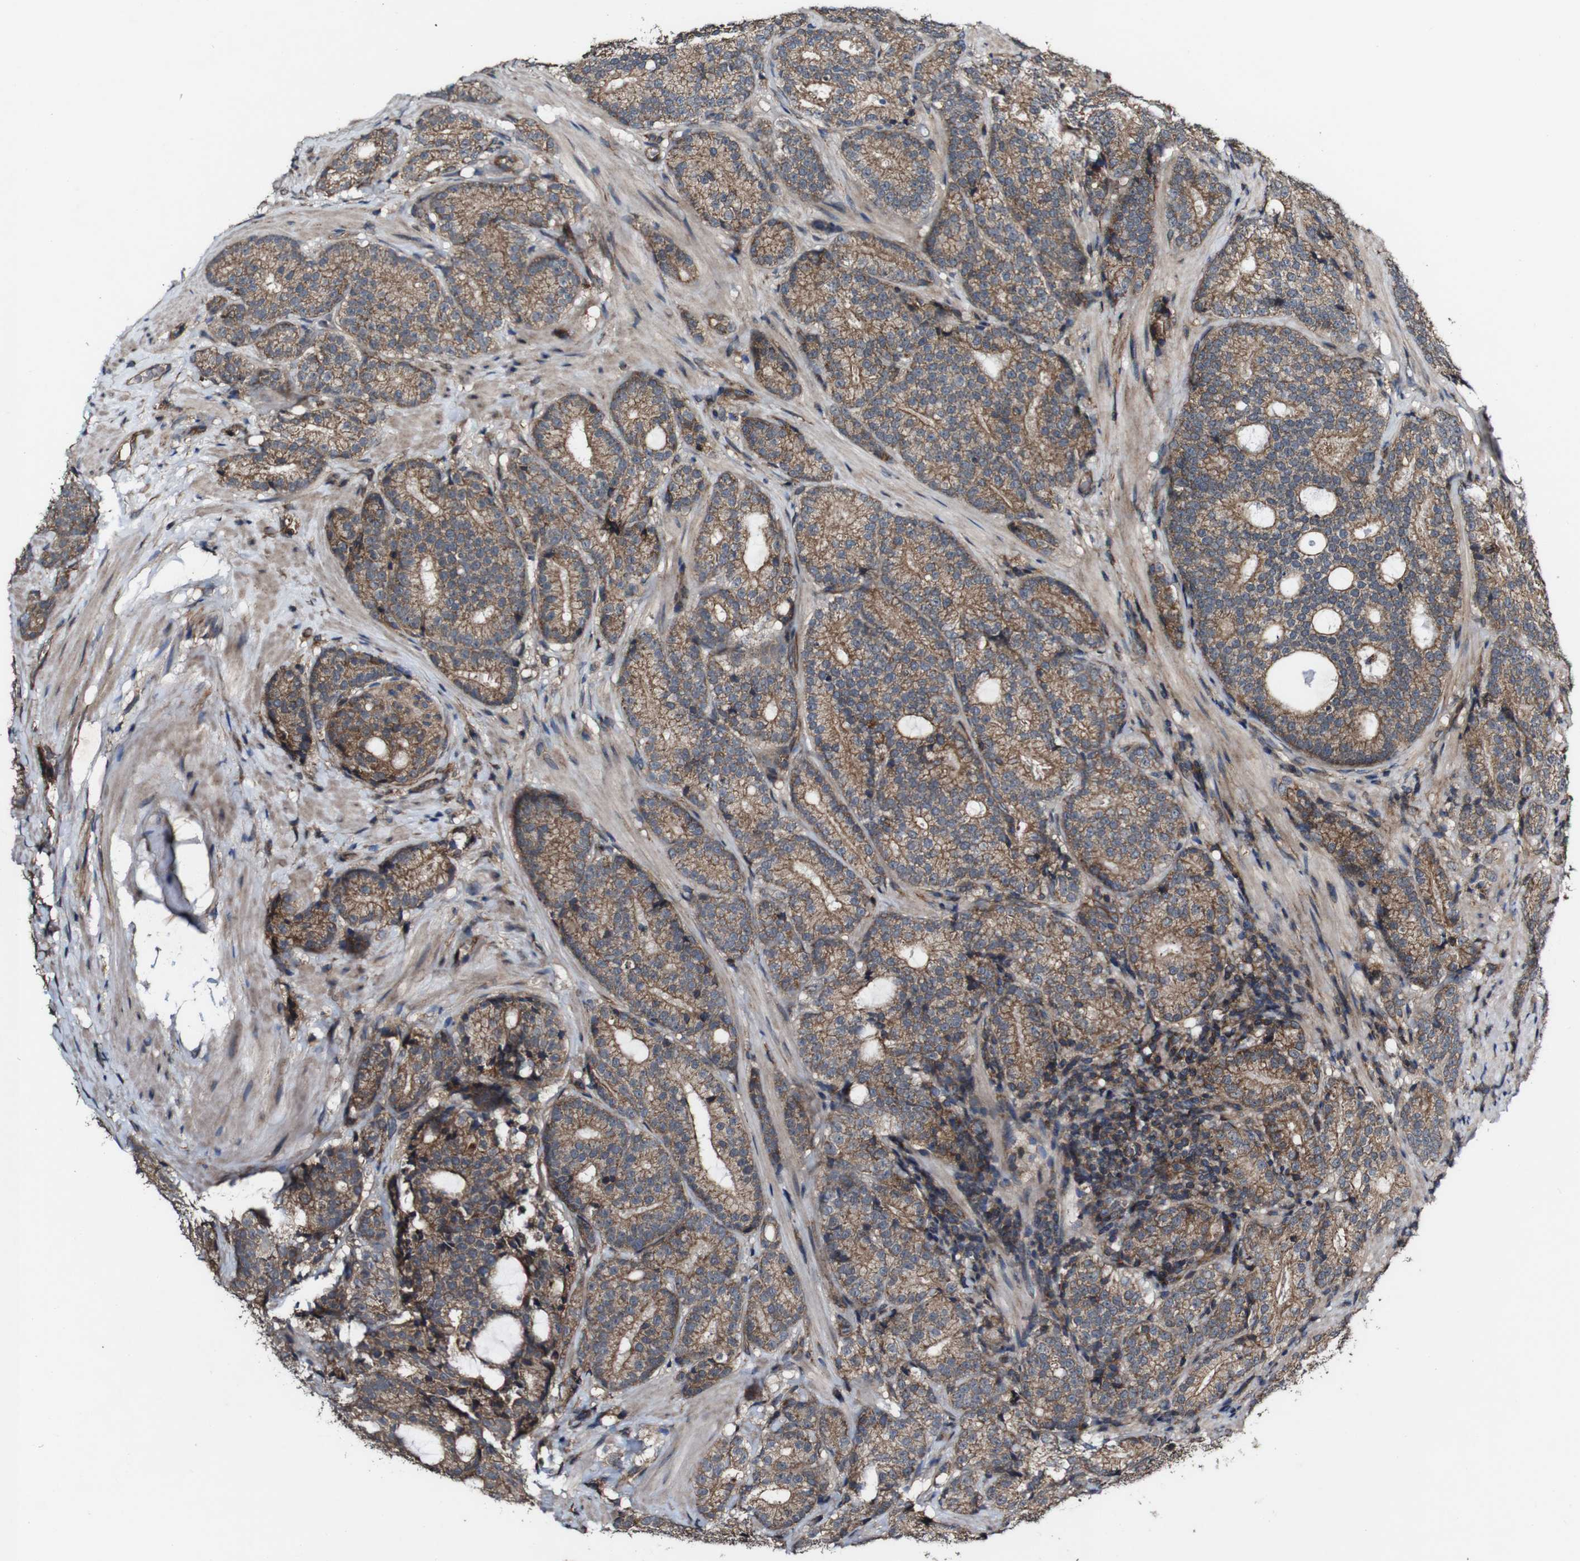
{"staining": {"intensity": "moderate", "quantity": ">75%", "location": "cytoplasmic/membranous"}, "tissue": "prostate cancer", "cell_type": "Tumor cells", "image_type": "cancer", "snomed": [{"axis": "morphology", "description": "Adenocarcinoma, High grade"}, {"axis": "topography", "description": "Prostate"}], "caption": "Immunohistochemistry (DAB) staining of human prostate cancer shows moderate cytoplasmic/membranous protein staining in about >75% of tumor cells.", "gene": "BTN3A3", "patient": {"sex": "male", "age": 61}}